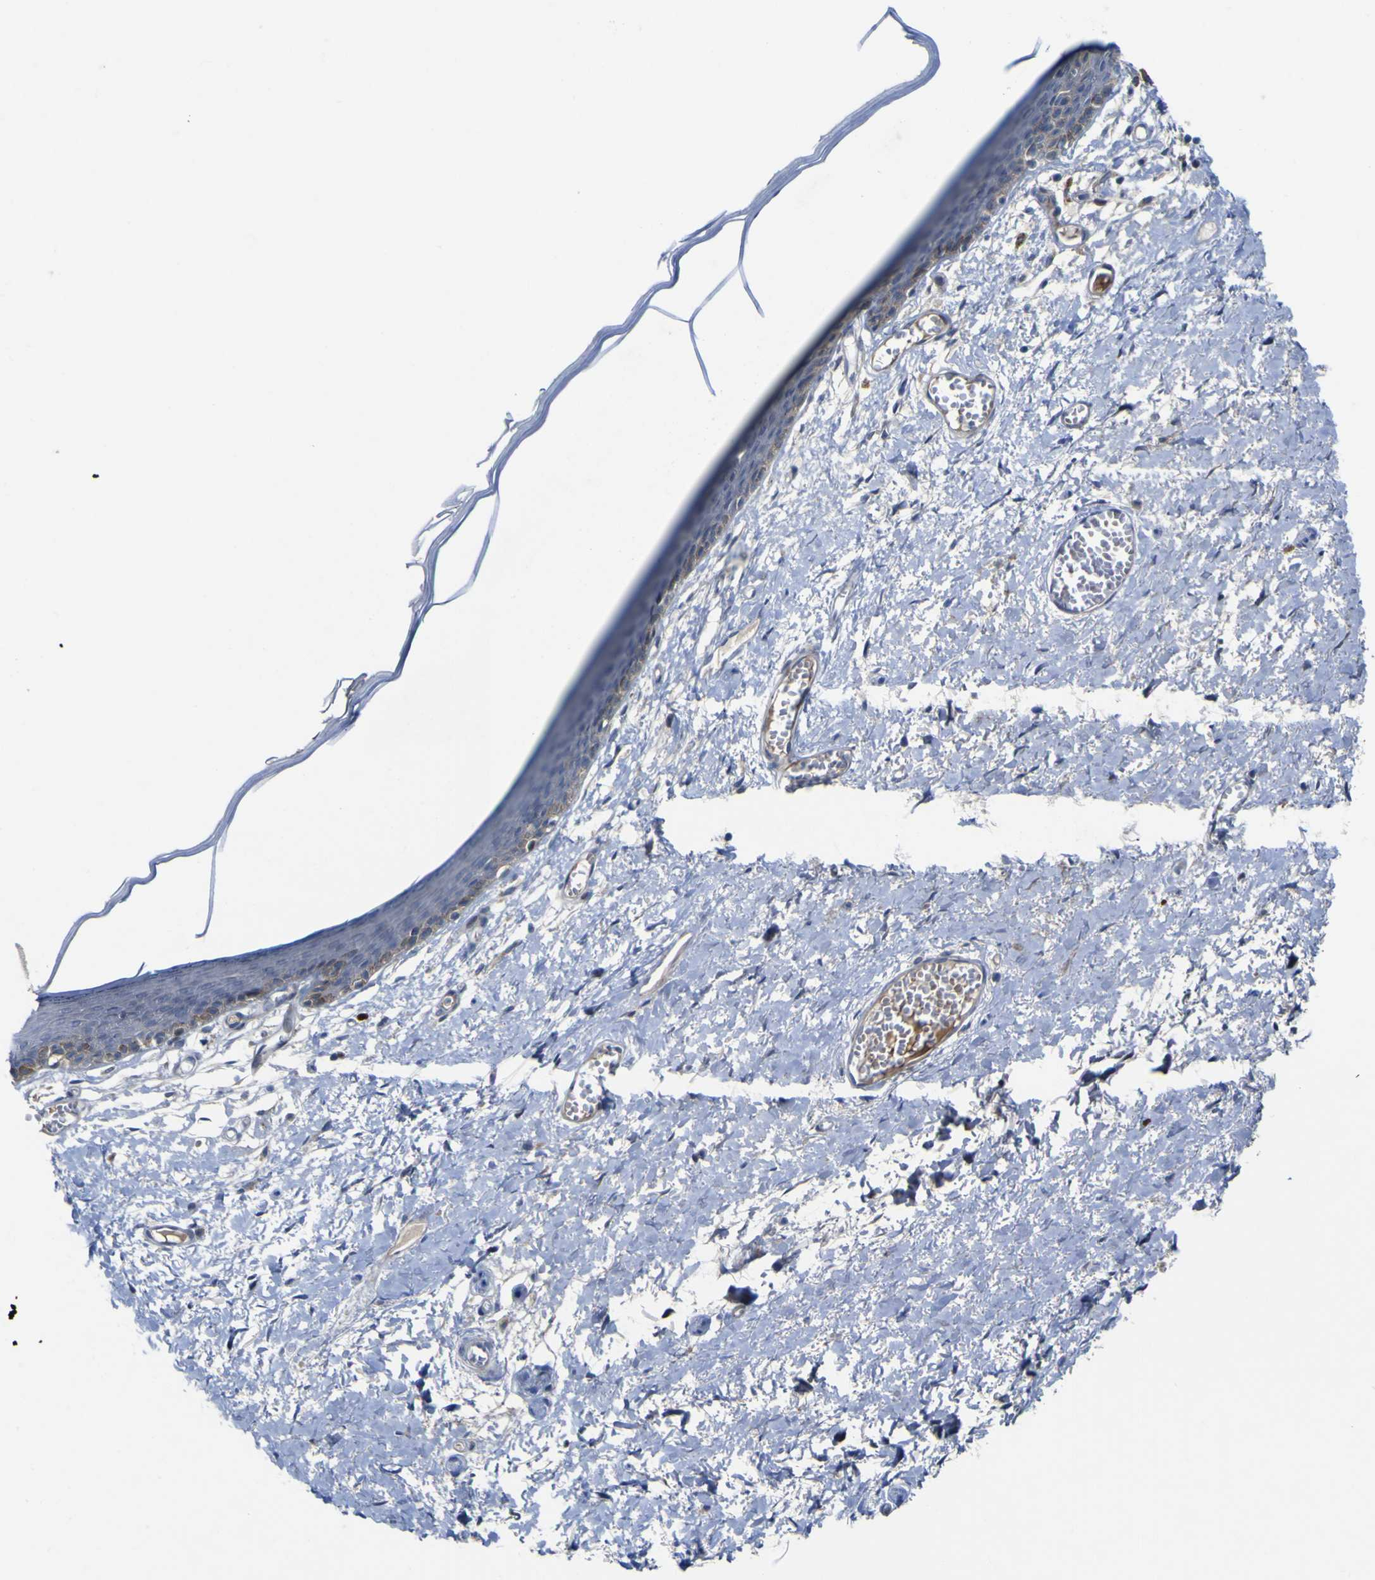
{"staining": {"intensity": "weak", "quantity": "<25%", "location": "cytoplasmic/membranous"}, "tissue": "skin", "cell_type": "Epidermal cells", "image_type": "normal", "snomed": [{"axis": "morphology", "description": "Normal tissue, NOS"}, {"axis": "topography", "description": "Vulva"}], "caption": "Immunohistochemistry of normal skin displays no expression in epidermal cells. (DAB IHC, high magnification).", "gene": "NAV1", "patient": {"sex": "female", "age": 54}}